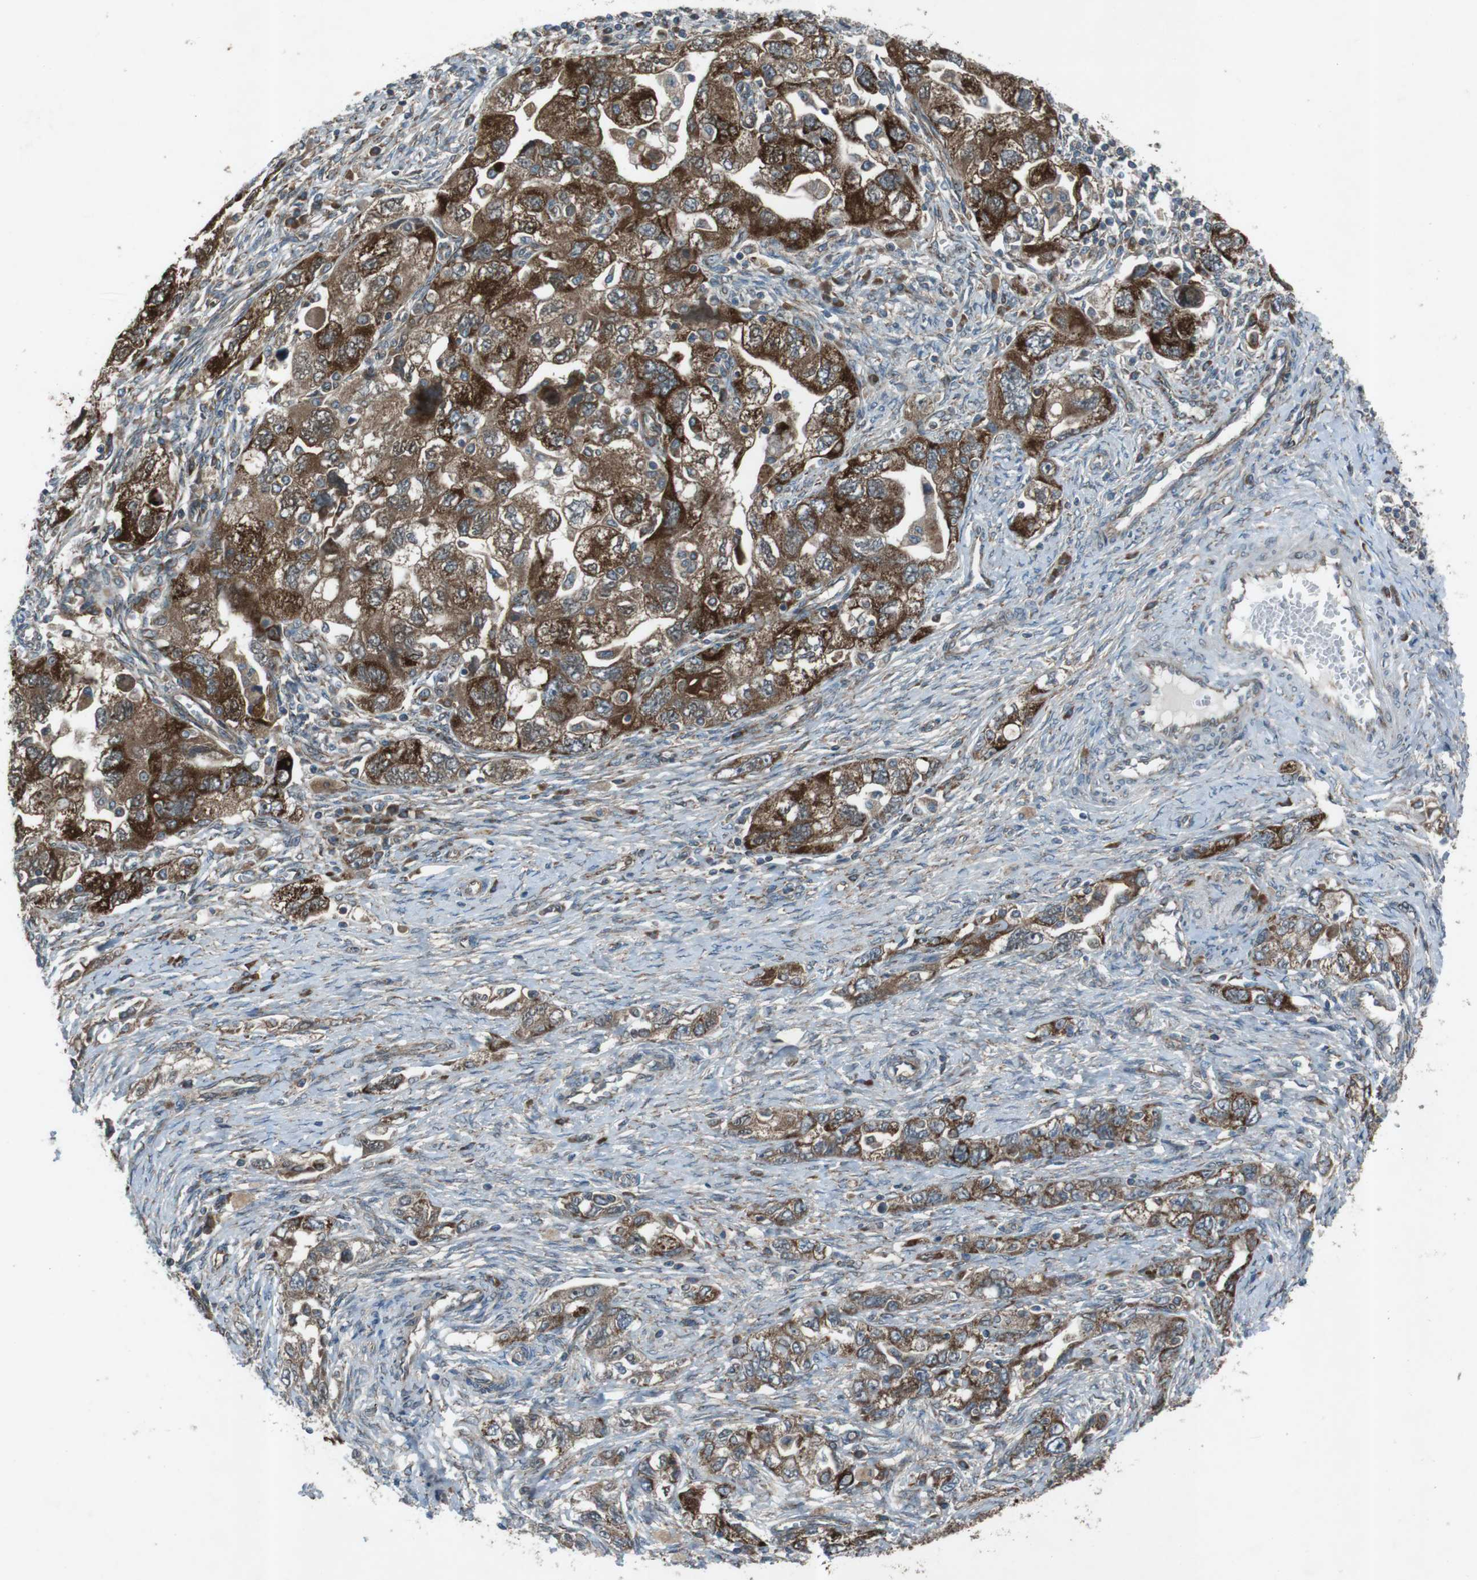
{"staining": {"intensity": "strong", "quantity": "25%-75%", "location": "cytoplasmic/membranous"}, "tissue": "ovarian cancer", "cell_type": "Tumor cells", "image_type": "cancer", "snomed": [{"axis": "morphology", "description": "Carcinoma, NOS"}, {"axis": "morphology", "description": "Cystadenocarcinoma, serous, NOS"}, {"axis": "topography", "description": "Ovary"}], "caption": "Immunohistochemical staining of ovarian carcinoma exhibits high levels of strong cytoplasmic/membranous protein staining in about 25%-75% of tumor cells.", "gene": "SLC41A1", "patient": {"sex": "female", "age": 69}}